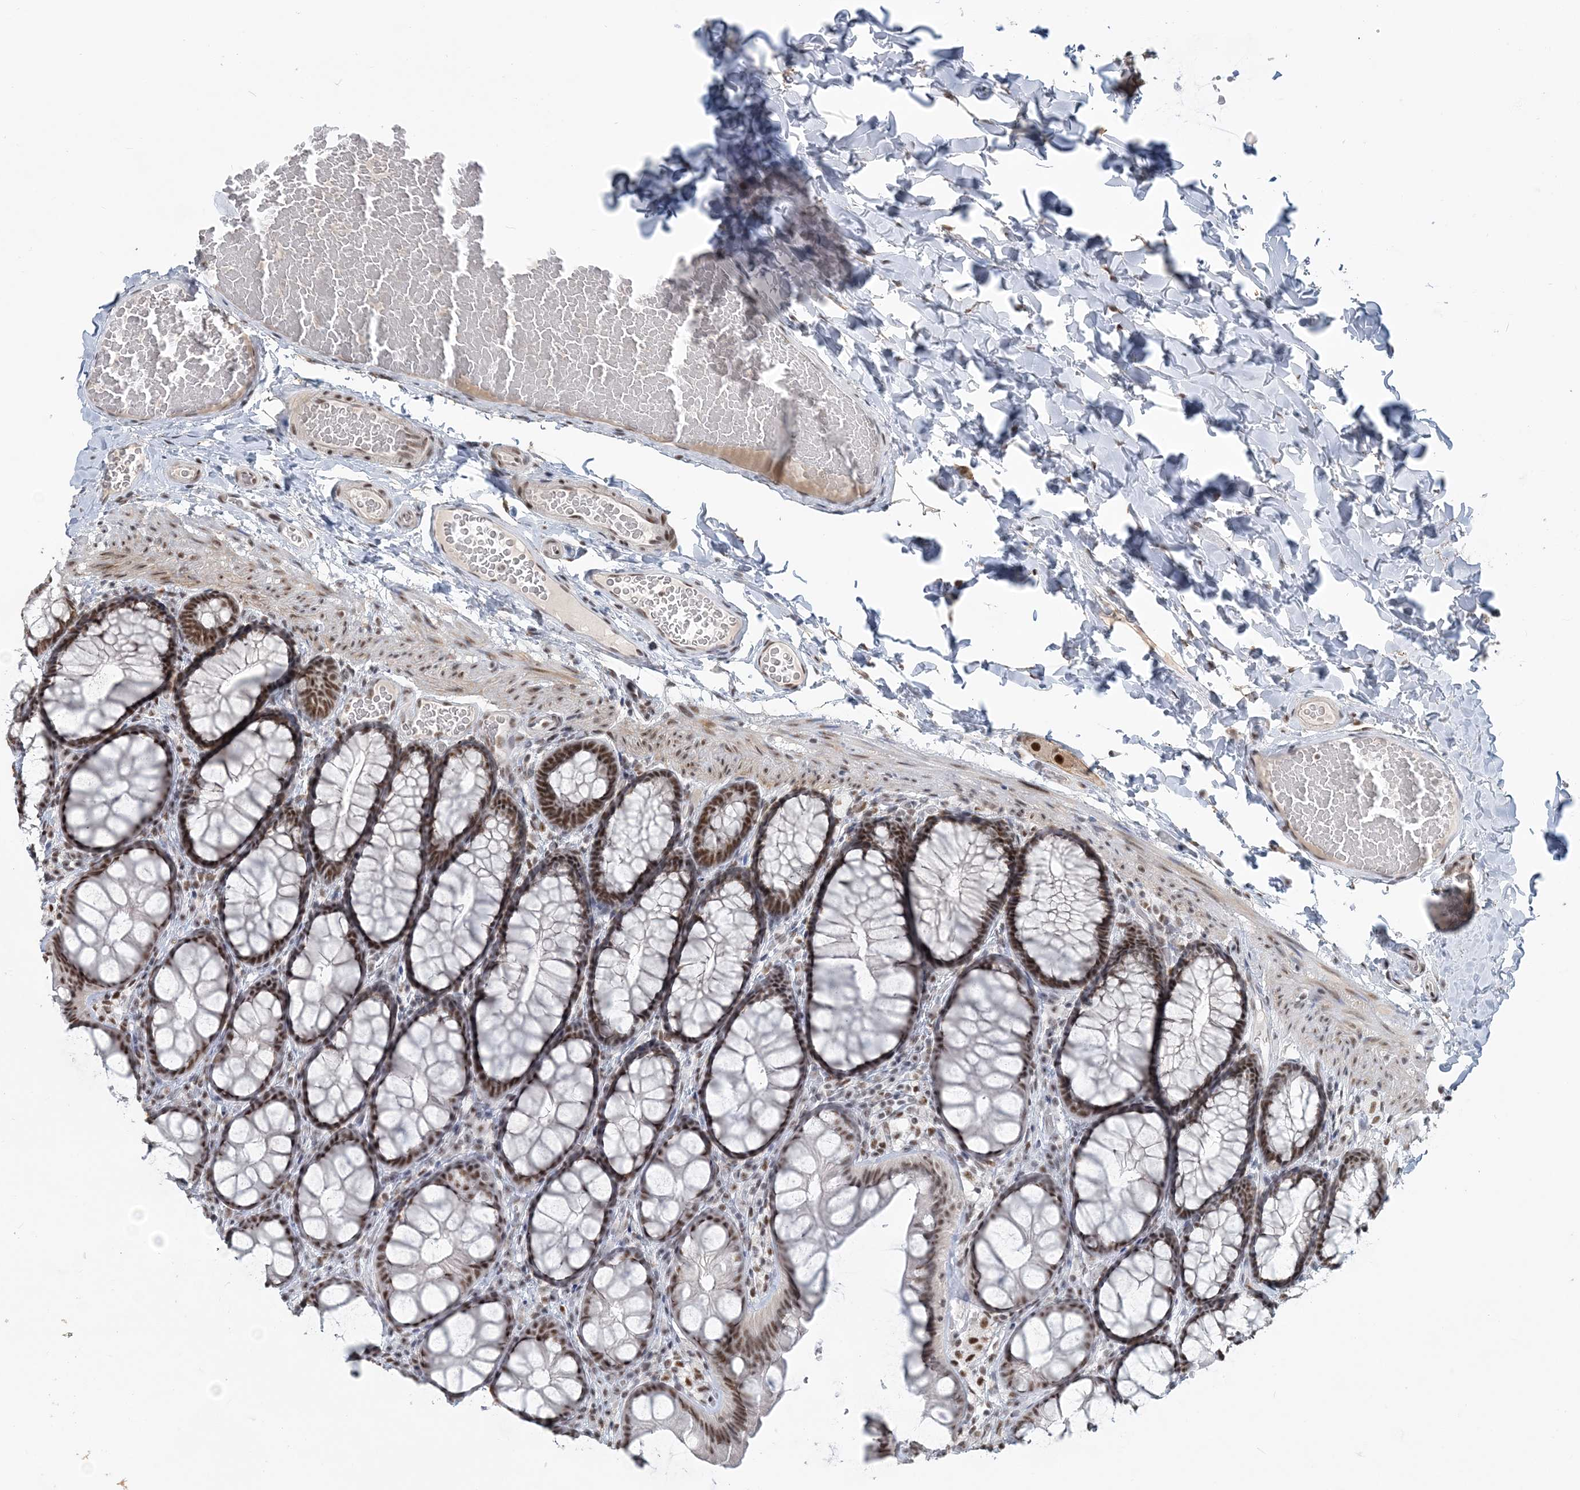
{"staining": {"intensity": "moderate", "quantity": ">75%", "location": "nuclear"}, "tissue": "colon", "cell_type": "Endothelial cells", "image_type": "normal", "snomed": [{"axis": "morphology", "description": "Normal tissue, NOS"}, {"axis": "topography", "description": "Colon"}], "caption": "IHC histopathology image of benign colon: human colon stained using immunohistochemistry (IHC) displays medium levels of moderate protein expression localized specifically in the nuclear of endothelial cells, appearing as a nuclear brown color.", "gene": "PLRG1", "patient": {"sex": "male", "age": 47}}